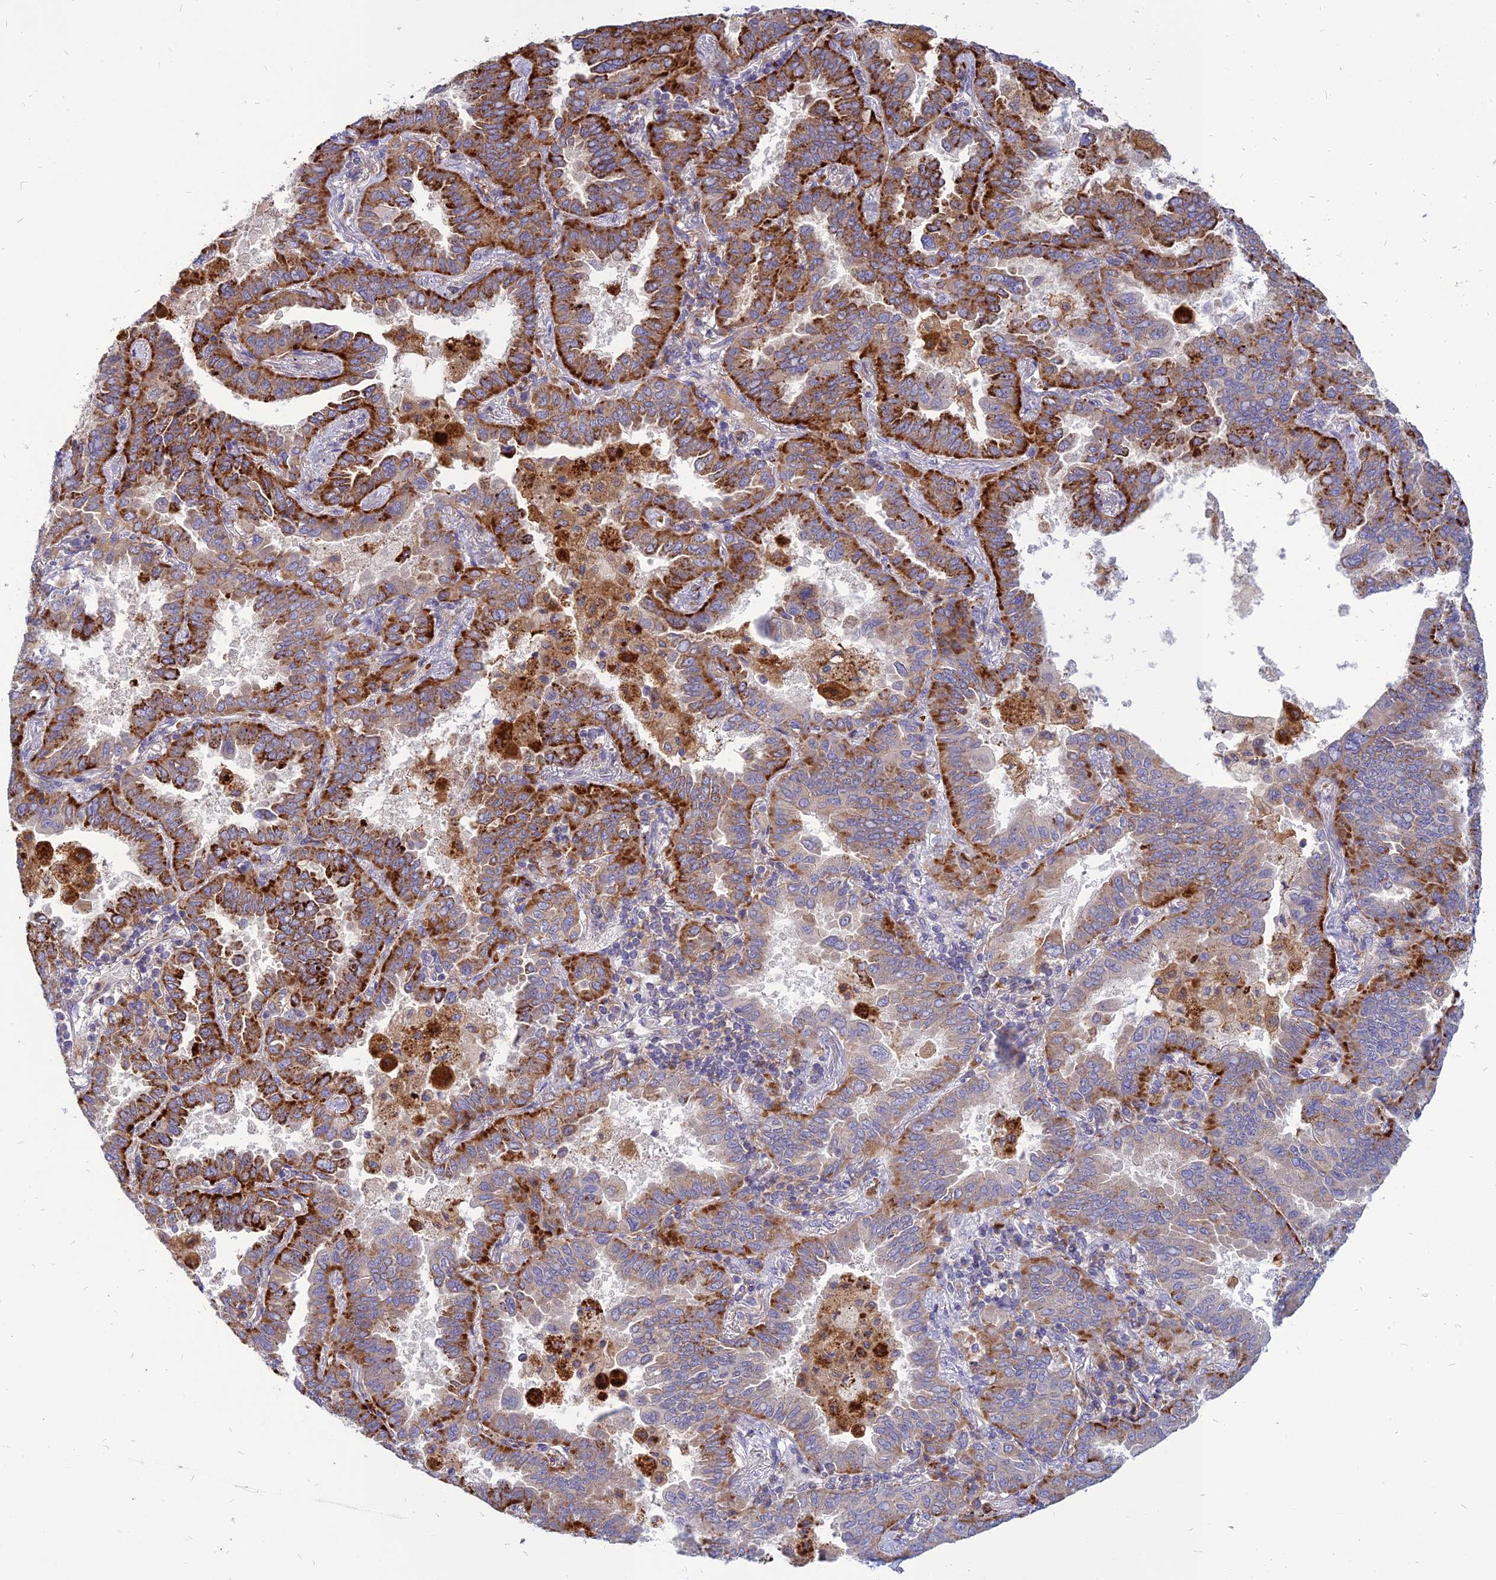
{"staining": {"intensity": "strong", "quantity": ">75%", "location": "cytoplasmic/membranous"}, "tissue": "lung cancer", "cell_type": "Tumor cells", "image_type": "cancer", "snomed": [{"axis": "morphology", "description": "Adenocarcinoma, NOS"}, {"axis": "topography", "description": "Lung"}], "caption": "IHC of human adenocarcinoma (lung) exhibits high levels of strong cytoplasmic/membranous expression in about >75% of tumor cells.", "gene": "PHKA2", "patient": {"sex": "male", "age": 64}}